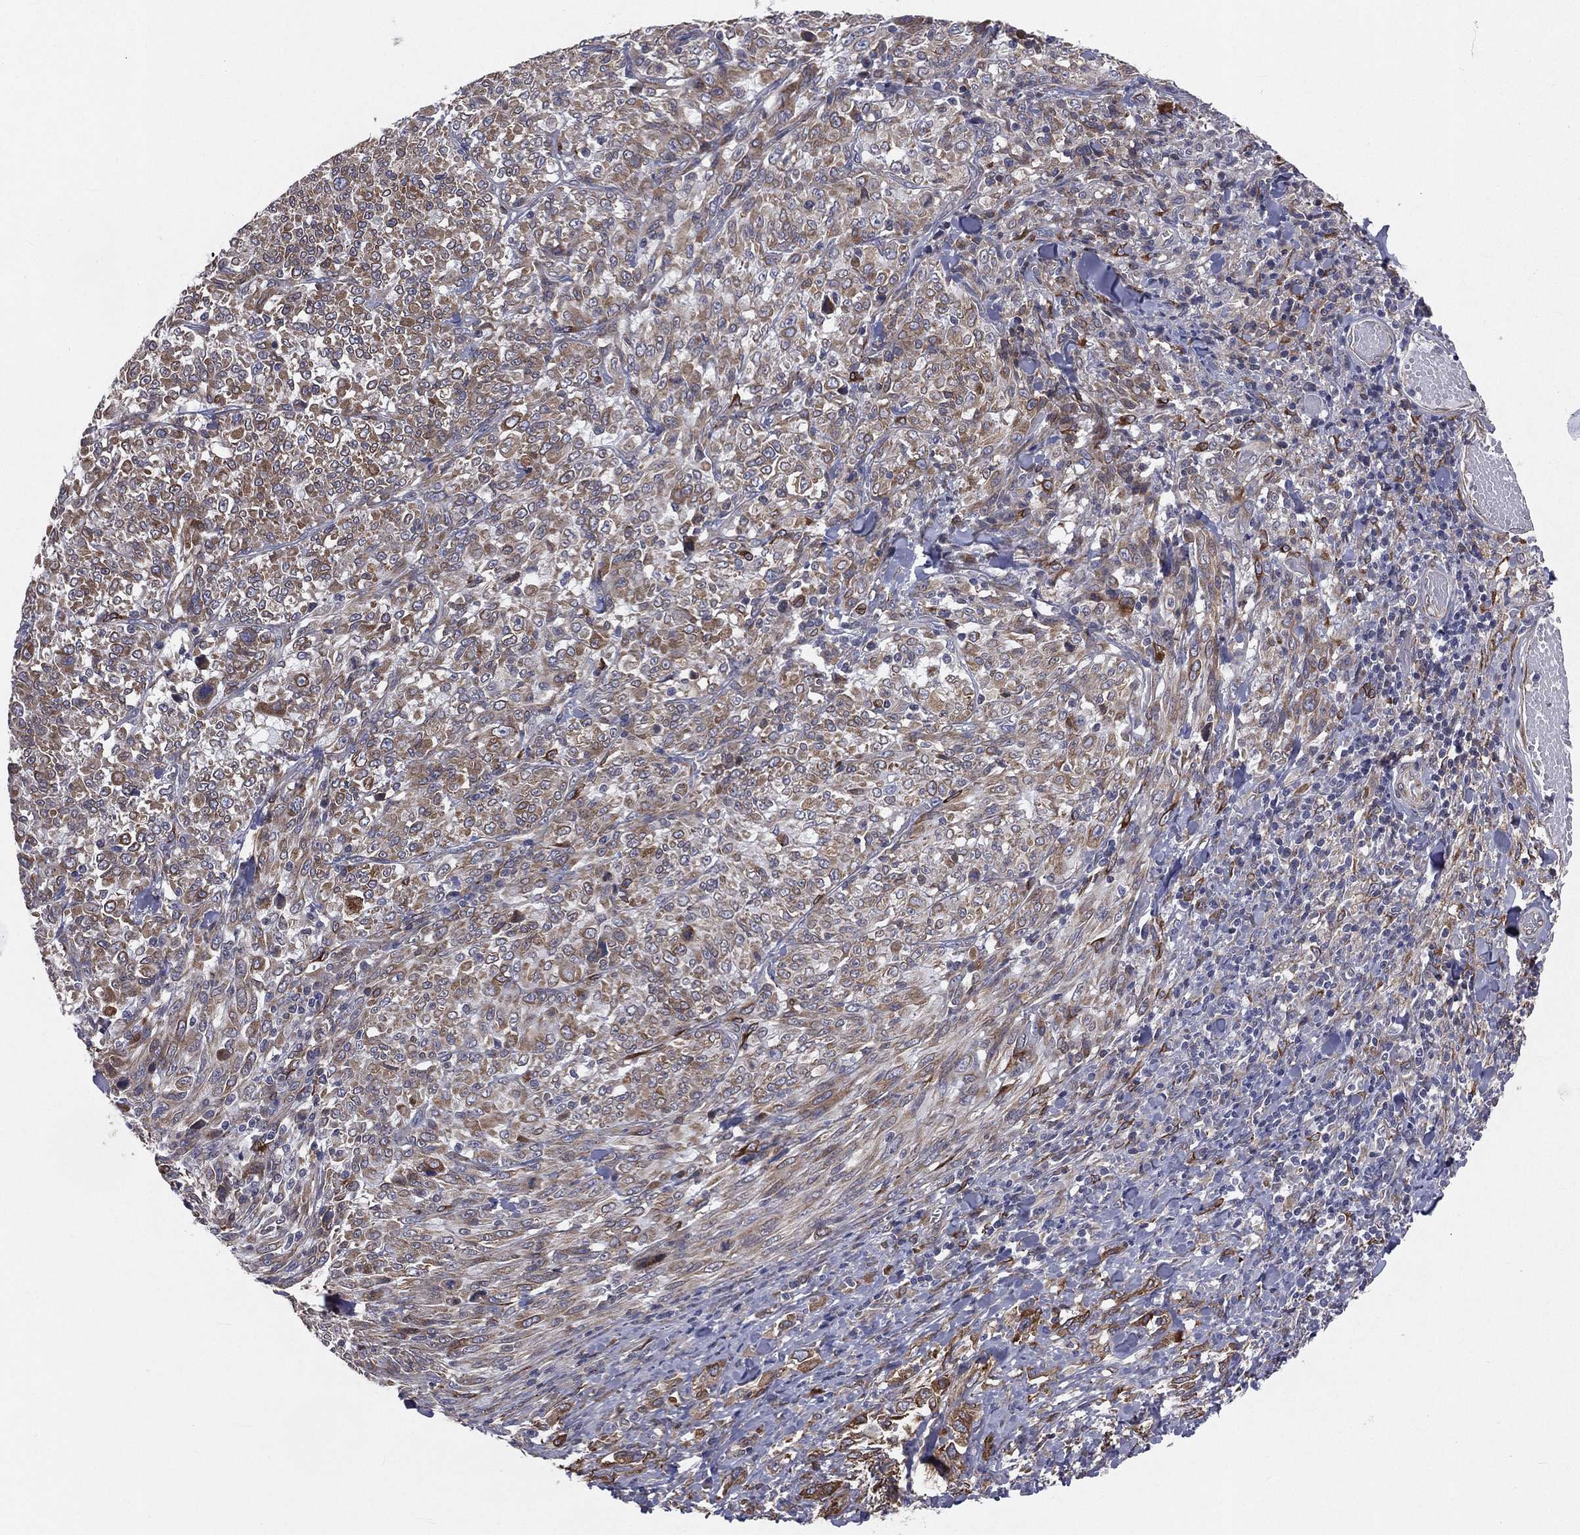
{"staining": {"intensity": "moderate", "quantity": "25%-75%", "location": "cytoplasmic/membranous"}, "tissue": "melanoma", "cell_type": "Tumor cells", "image_type": "cancer", "snomed": [{"axis": "morphology", "description": "Malignant melanoma, NOS"}, {"axis": "topography", "description": "Skin"}], "caption": "Brown immunohistochemical staining in malignant melanoma shows moderate cytoplasmic/membranous staining in approximately 25%-75% of tumor cells.", "gene": "PGRMC1", "patient": {"sex": "female", "age": 91}}